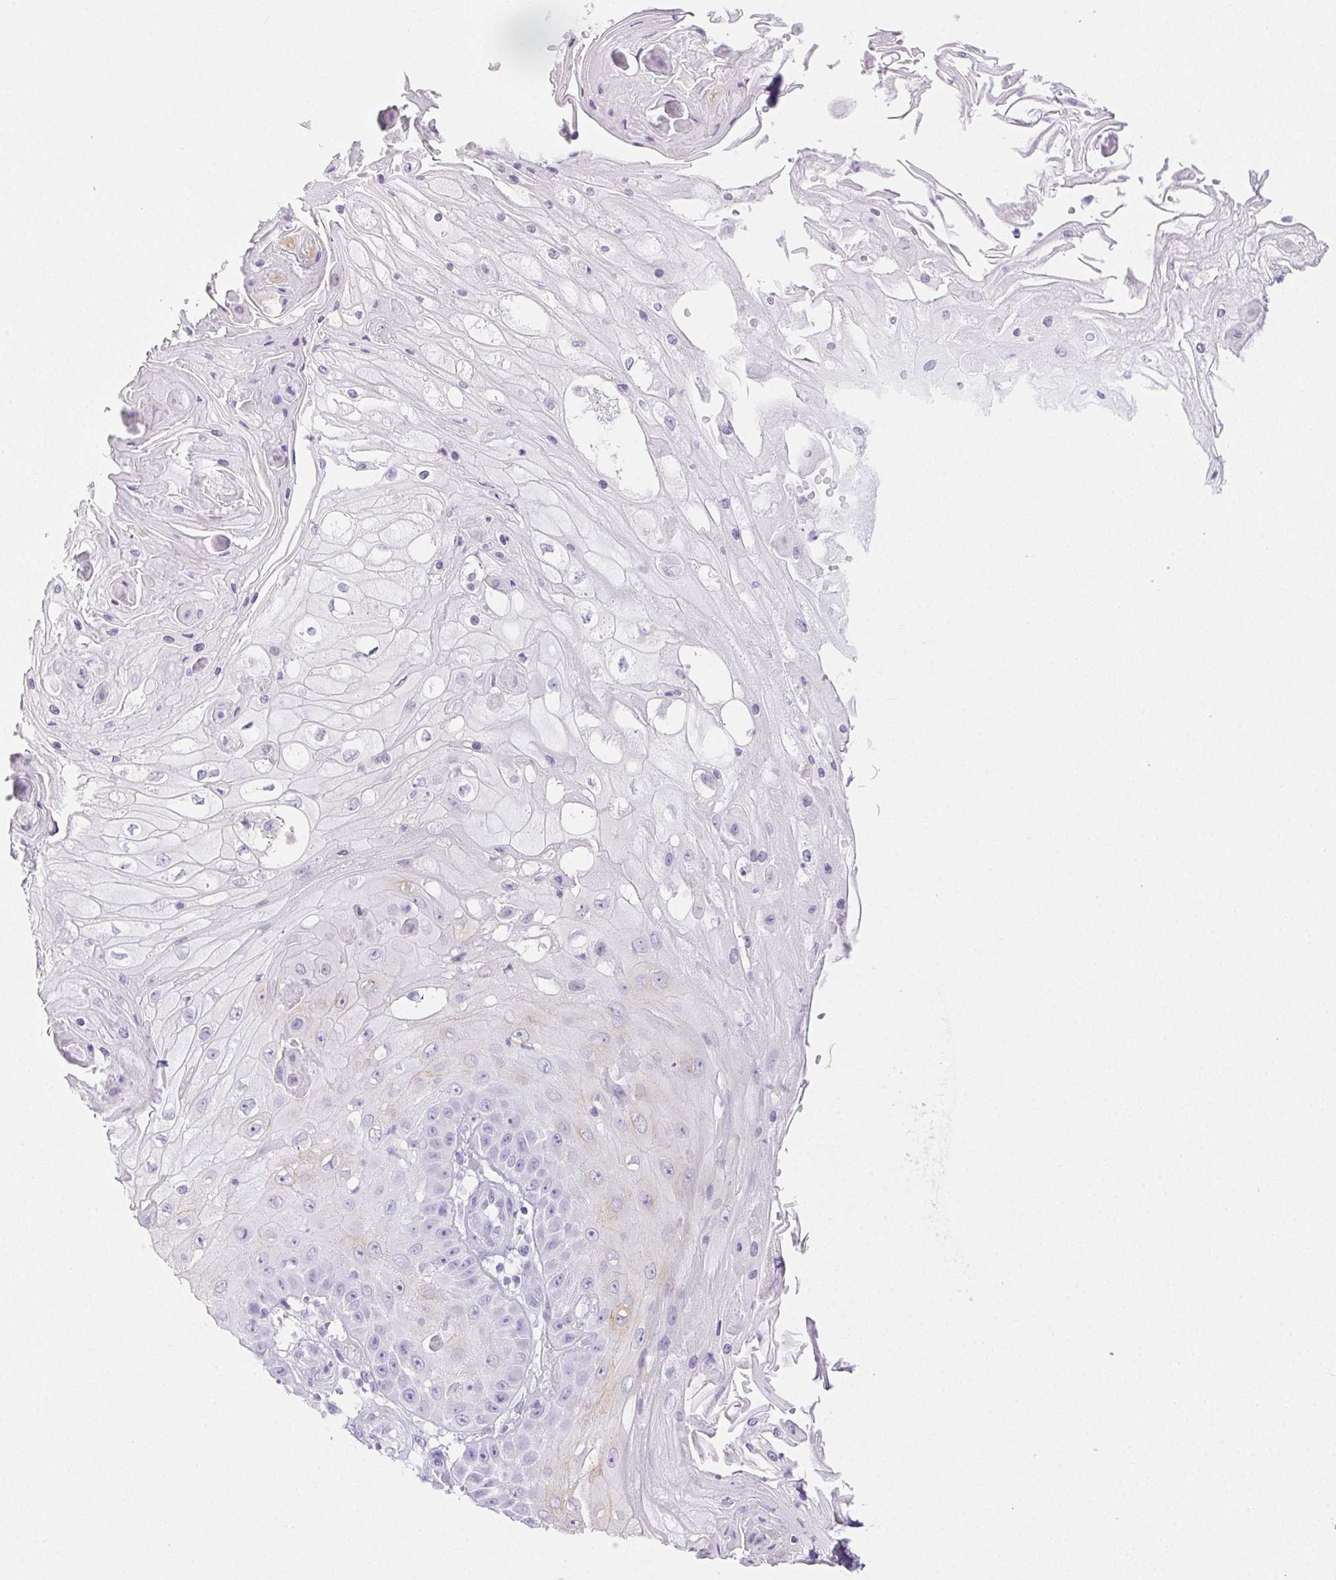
{"staining": {"intensity": "negative", "quantity": "none", "location": "none"}, "tissue": "skin cancer", "cell_type": "Tumor cells", "image_type": "cancer", "snomed": [{"axis": "morphology", "description": "Squamous cell carcinoma, NOS"}, {"axis": "topography", "description": "Skin"}], "caption": "The photomicrograph demonstrates no staining of tumor cells in skin cancer (squamous cell carcinoma).", "gene": "PI3", "patient": {"sex": "male", "age": 70}}